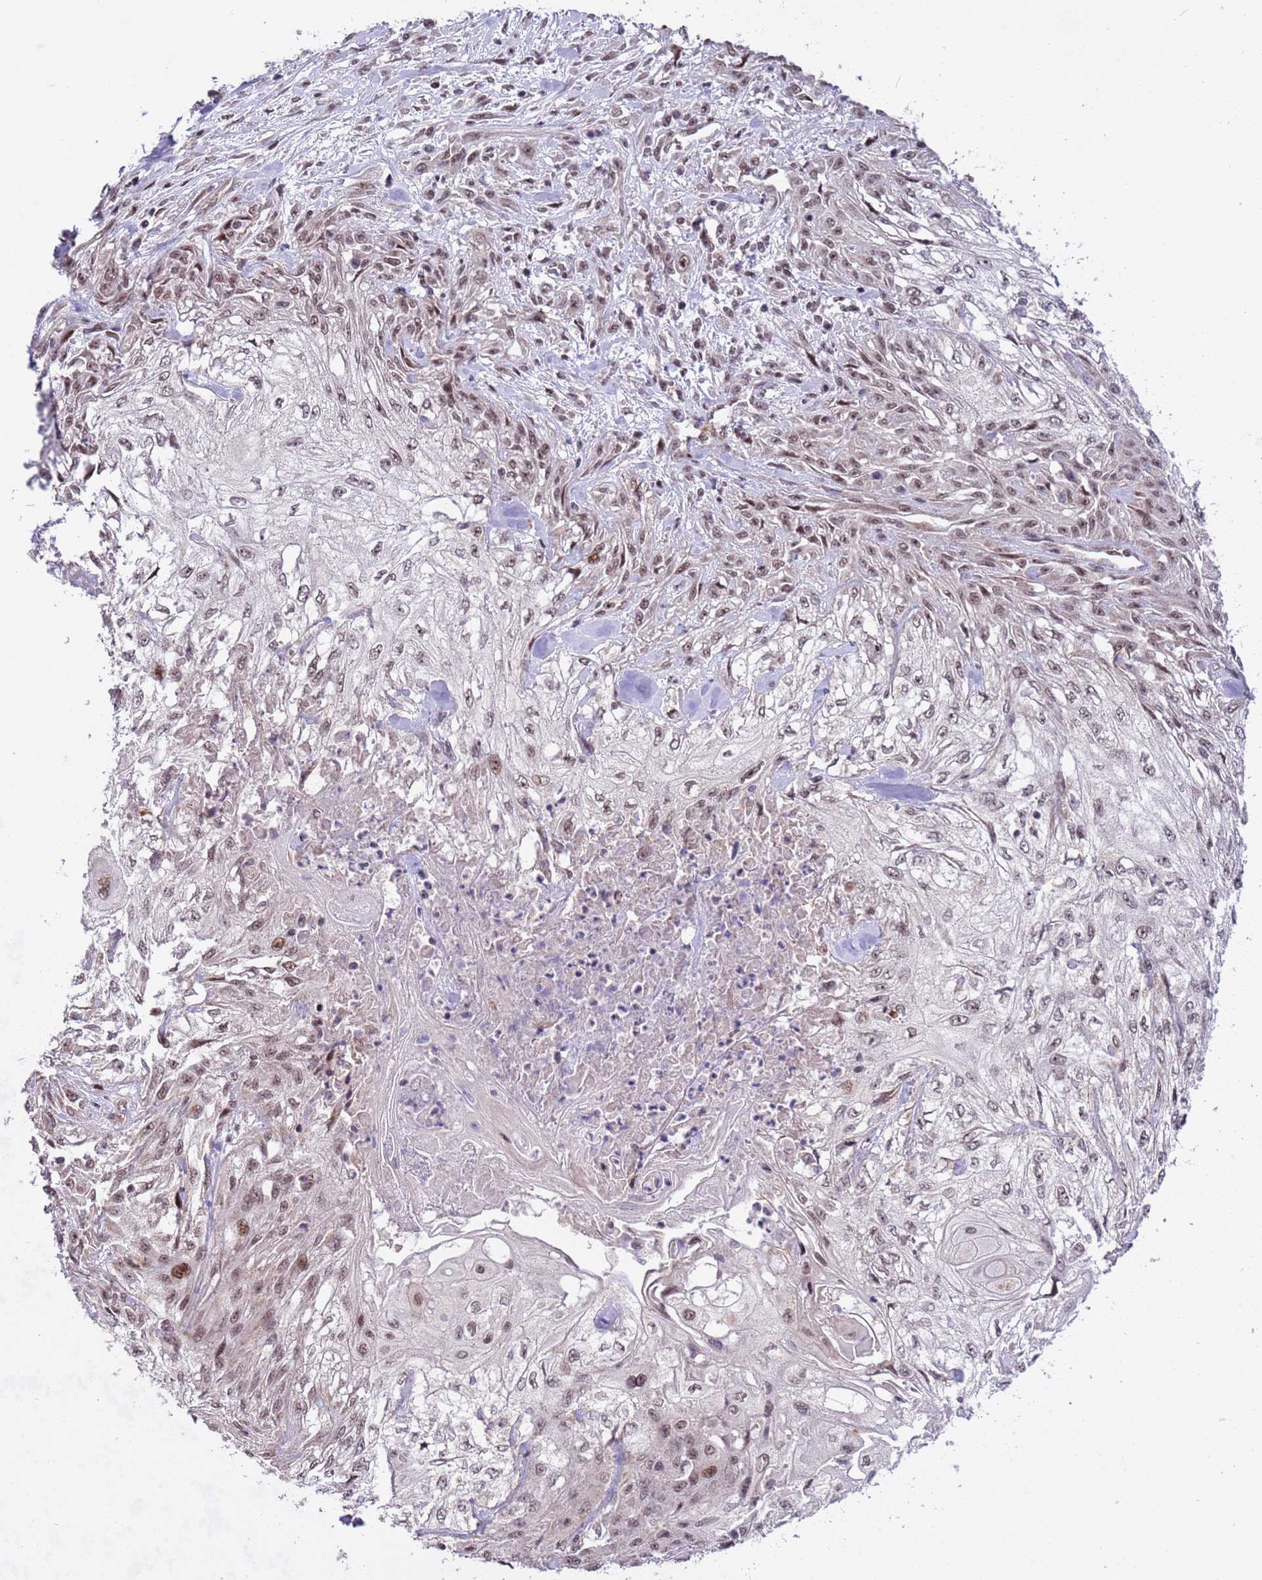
{"staining": {"intensity": "weak", "quantity": ">75%", "location": "nuclear"}, "tissue": "skin cancer", "cell_type": "Tumor cells", "image_type": "cancer", "snomed": [{"axis": "morphology", "description": "Squamous cell carcinoma, NOS"}, {"axis": "morphology", "description": "Squamous cell carcinoma, metastatic, NOS"}, {"axis": "topography", "description": "Skin"}, {"axis": "topography", "description": "Lymph node"}], "caption": "Skin squamous cell carcinoma stained for a protein (brown) exhibits weak nuclear positive expression in about >75% of tumor cells.", "gene": "PPM1H", "patient": {"sex": "male", "age": 75}}